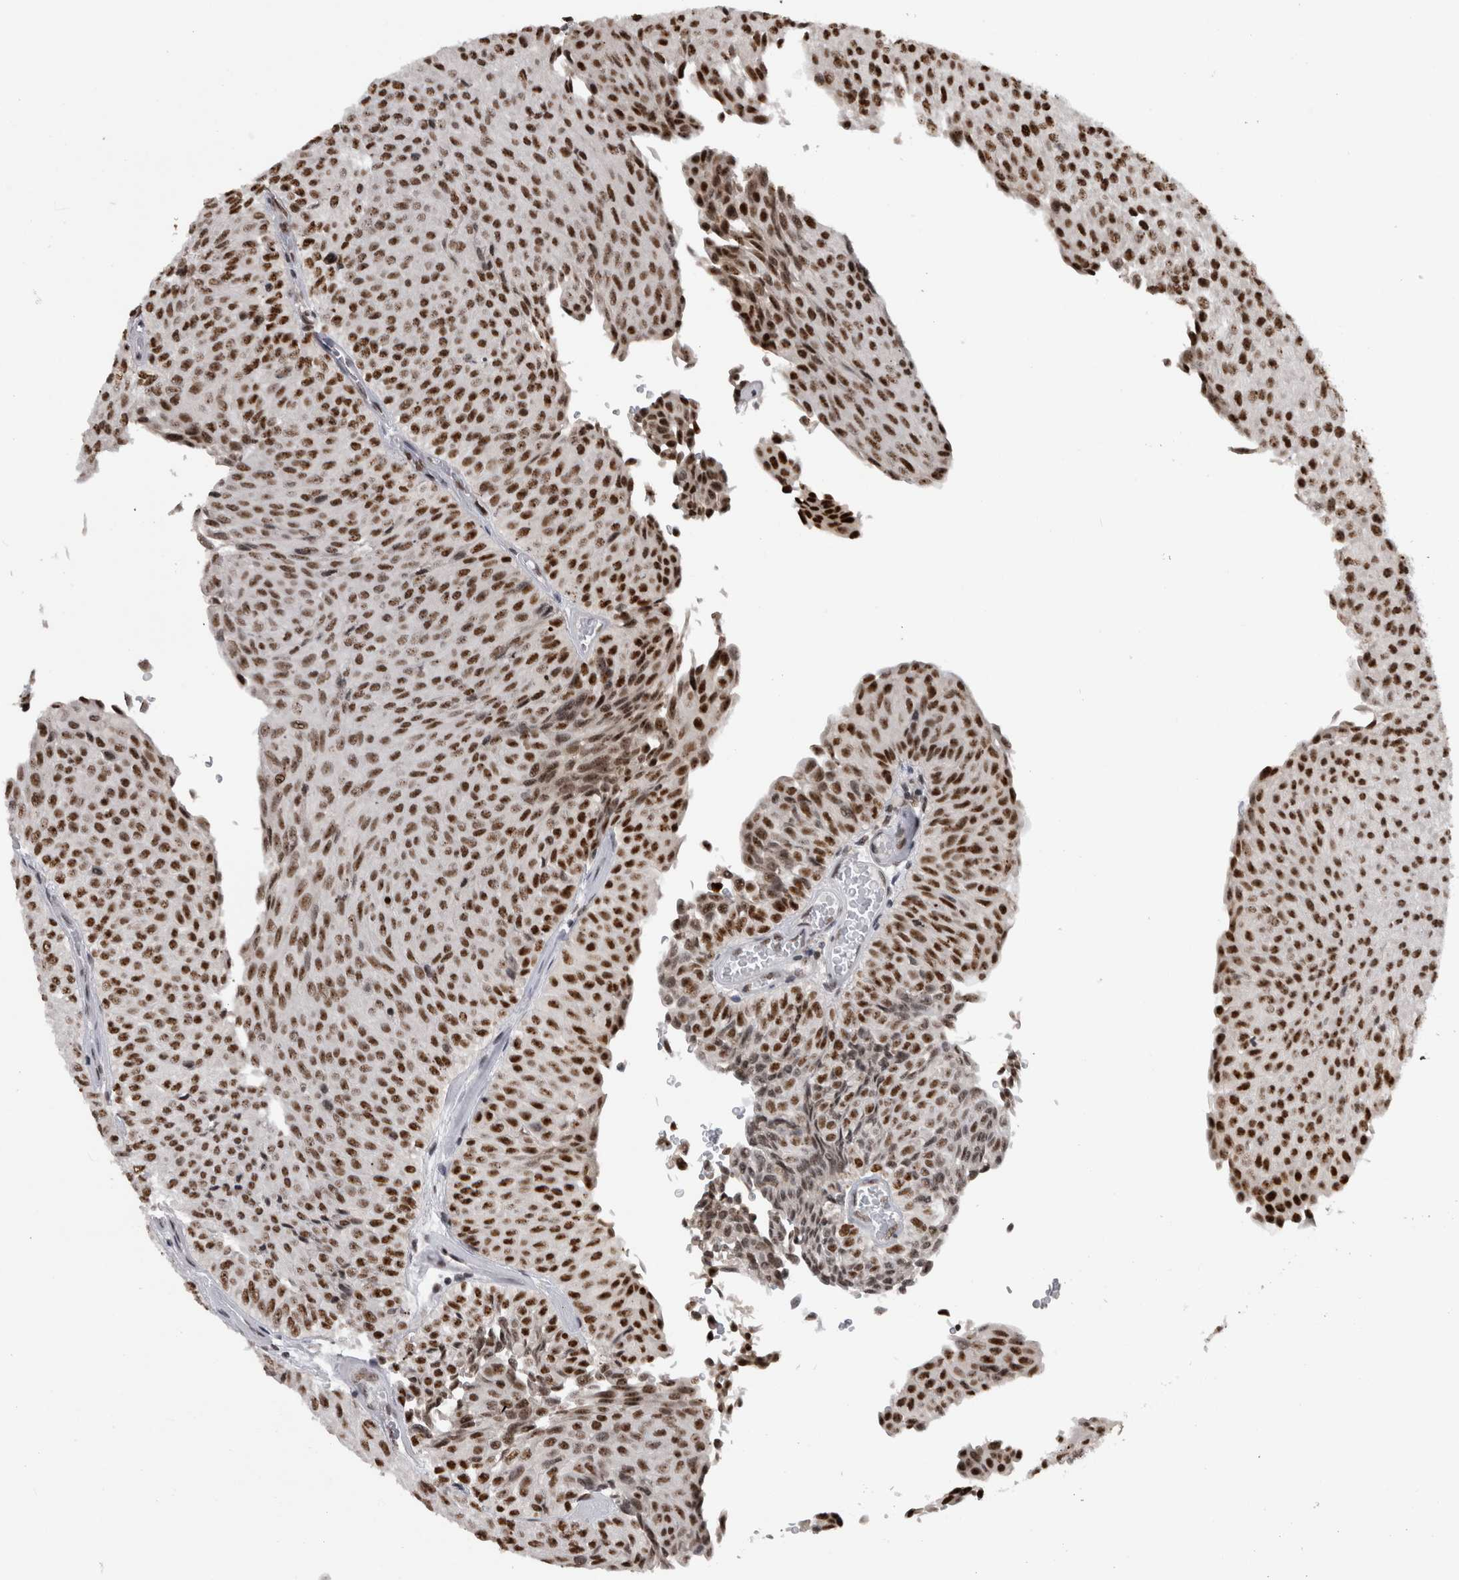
{"staining": {"intensity": "strong", "quantity": ">75%", "location": "nuclear"}, "tissue": "urothelial cancer", "cell_type": "Tumor cells", "image_type": "cancer", "snomed": [{"axis": "morphology", "description": "Urothelial carcinoma, Low grade"}, {"axis": "topography", "description": "Urinary bladder"}], "caption": "IHC staining of urothelial cancer, which demonstrates high levels of strong nuclear staining in about >75% of tumor cells indicating strong nuclear protein positivity. The staining was performed using DAB (3,3'-diaminobenzidine) (brown) for protein detection and nuclei were counterstained in hematoxylin (blue).", "gene": "ZSCAN2", "patient": {"sex": "male", "age": 78}}